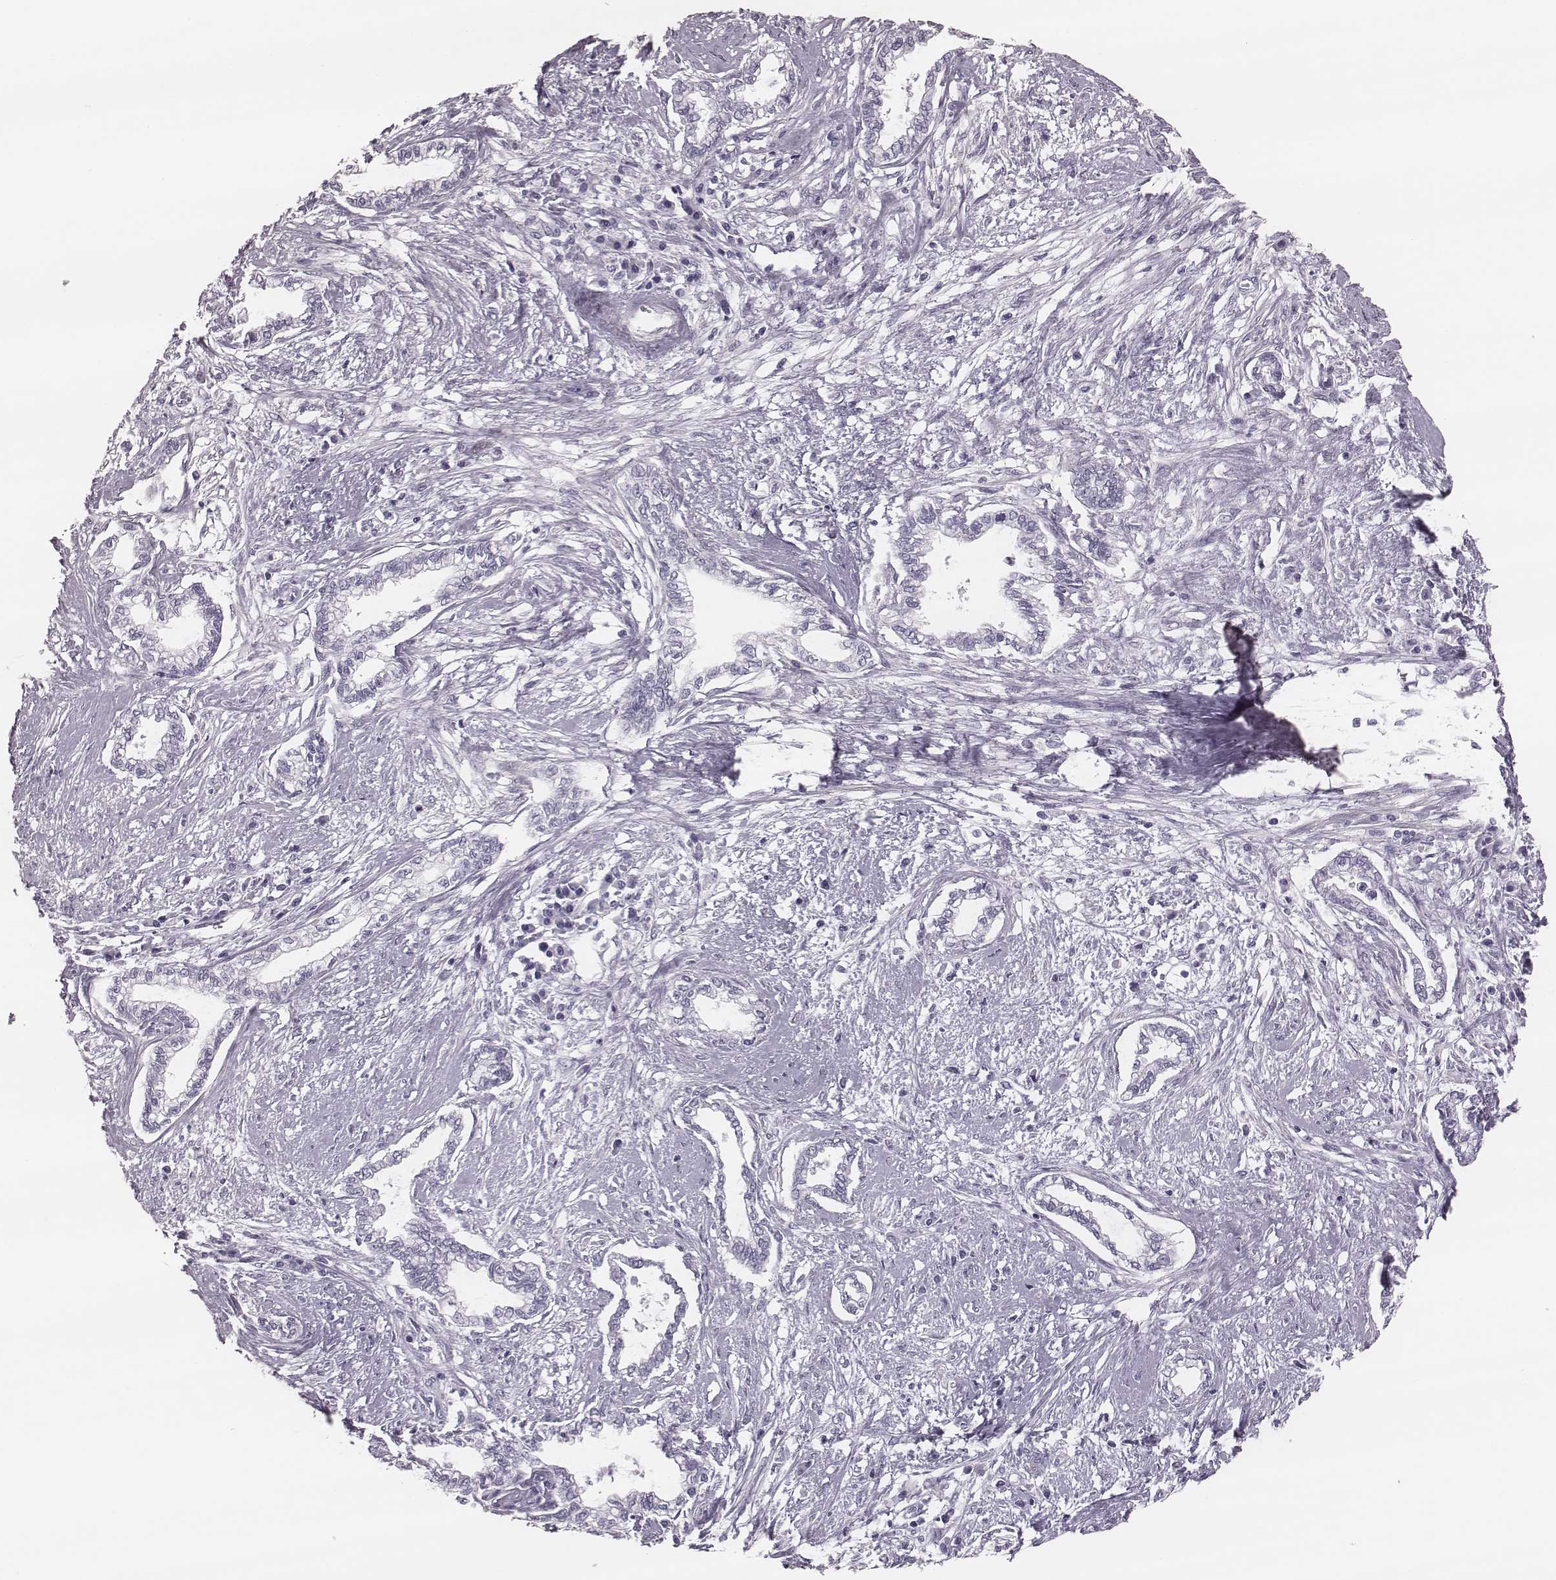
{"staining": {"intensity": "negative", "quantity": "none", "location": "none"}, "tissue": "cervical cancer", "cell_type": "Tumor cells", "image_type": "cancer", "snomed": [{"axis": "morphology", "description": "Adenocarcinoma, NOS"}, {"axis": "topography", "description": "Cervix"}], "caption": "Immunohistochemistry (IHC) histopathology image of neoplastic tissue: adenocarcinoma (cervical) stained with DAB shows no significant protein positivity in tumor cells.", "gene": "KRT74", "patient": {"sex": "female", "age": 62}}